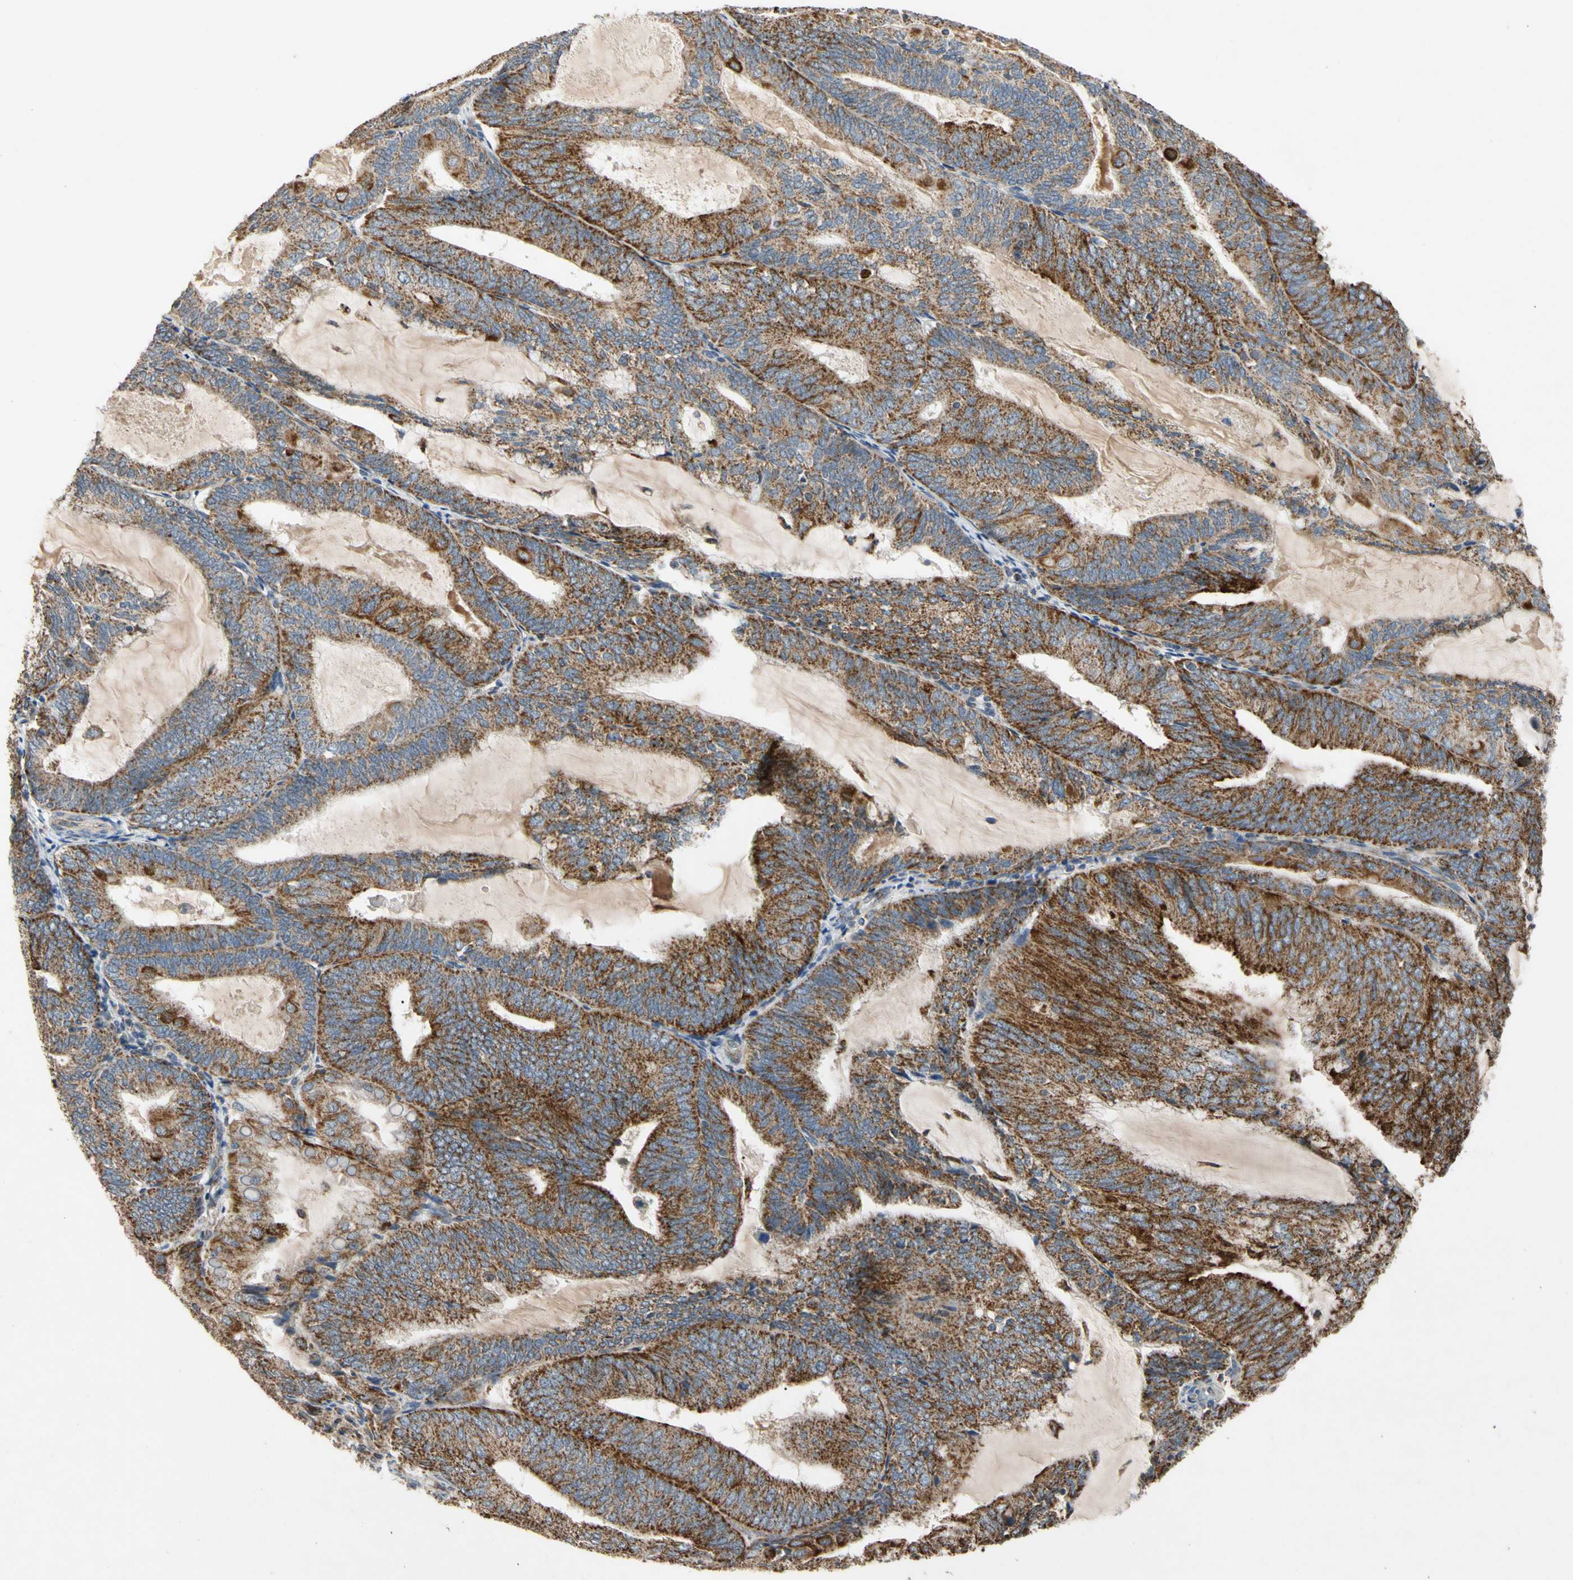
{"staining": {"intensity": "strong", "quantity": ">75%", "location": "cytoplasmic/membranous"}, "tissue": "endometrial cancer", "cell_type": "Tumor cells", "image_type": "cancer", "snomed": [{"axis": "morphology", "description": "Adenocarcinoma, NOS"}, {"axis": "topography", "description": "Endometrium"}], "caption": "Approximately >75% of tumor cells in human endometrial cancer exhibit strong cytoplasmic/membranous protein expression as visualized by brown immunohistochemical staining.", "gene": "GPD2", "patient": {"sex": "female", "age": 81}}